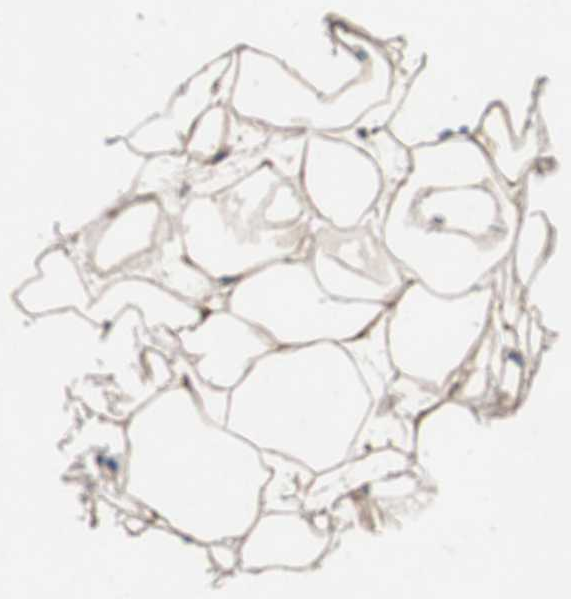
{"staining": {"intensity": "weak", "quantity": ">75%", "location": "cytoplasmic/membranous"}, "tissue": "adipose tissue", "cell_type": "Adipocytes", "image_type": "normal", "snomed": [{"axis": "morphology", "description": "Normal tissue, NOS"}, {"axis": "topography", "description": "Breast"}], "caption": "DAB immunohistochemical staining of benign human adipose tissue shows weak cytoplasmic/membranous protein positivity in approximately >75% of adipocytes.", "gene": "RPL35", "patient": {"sex": "female", "age": 22}}